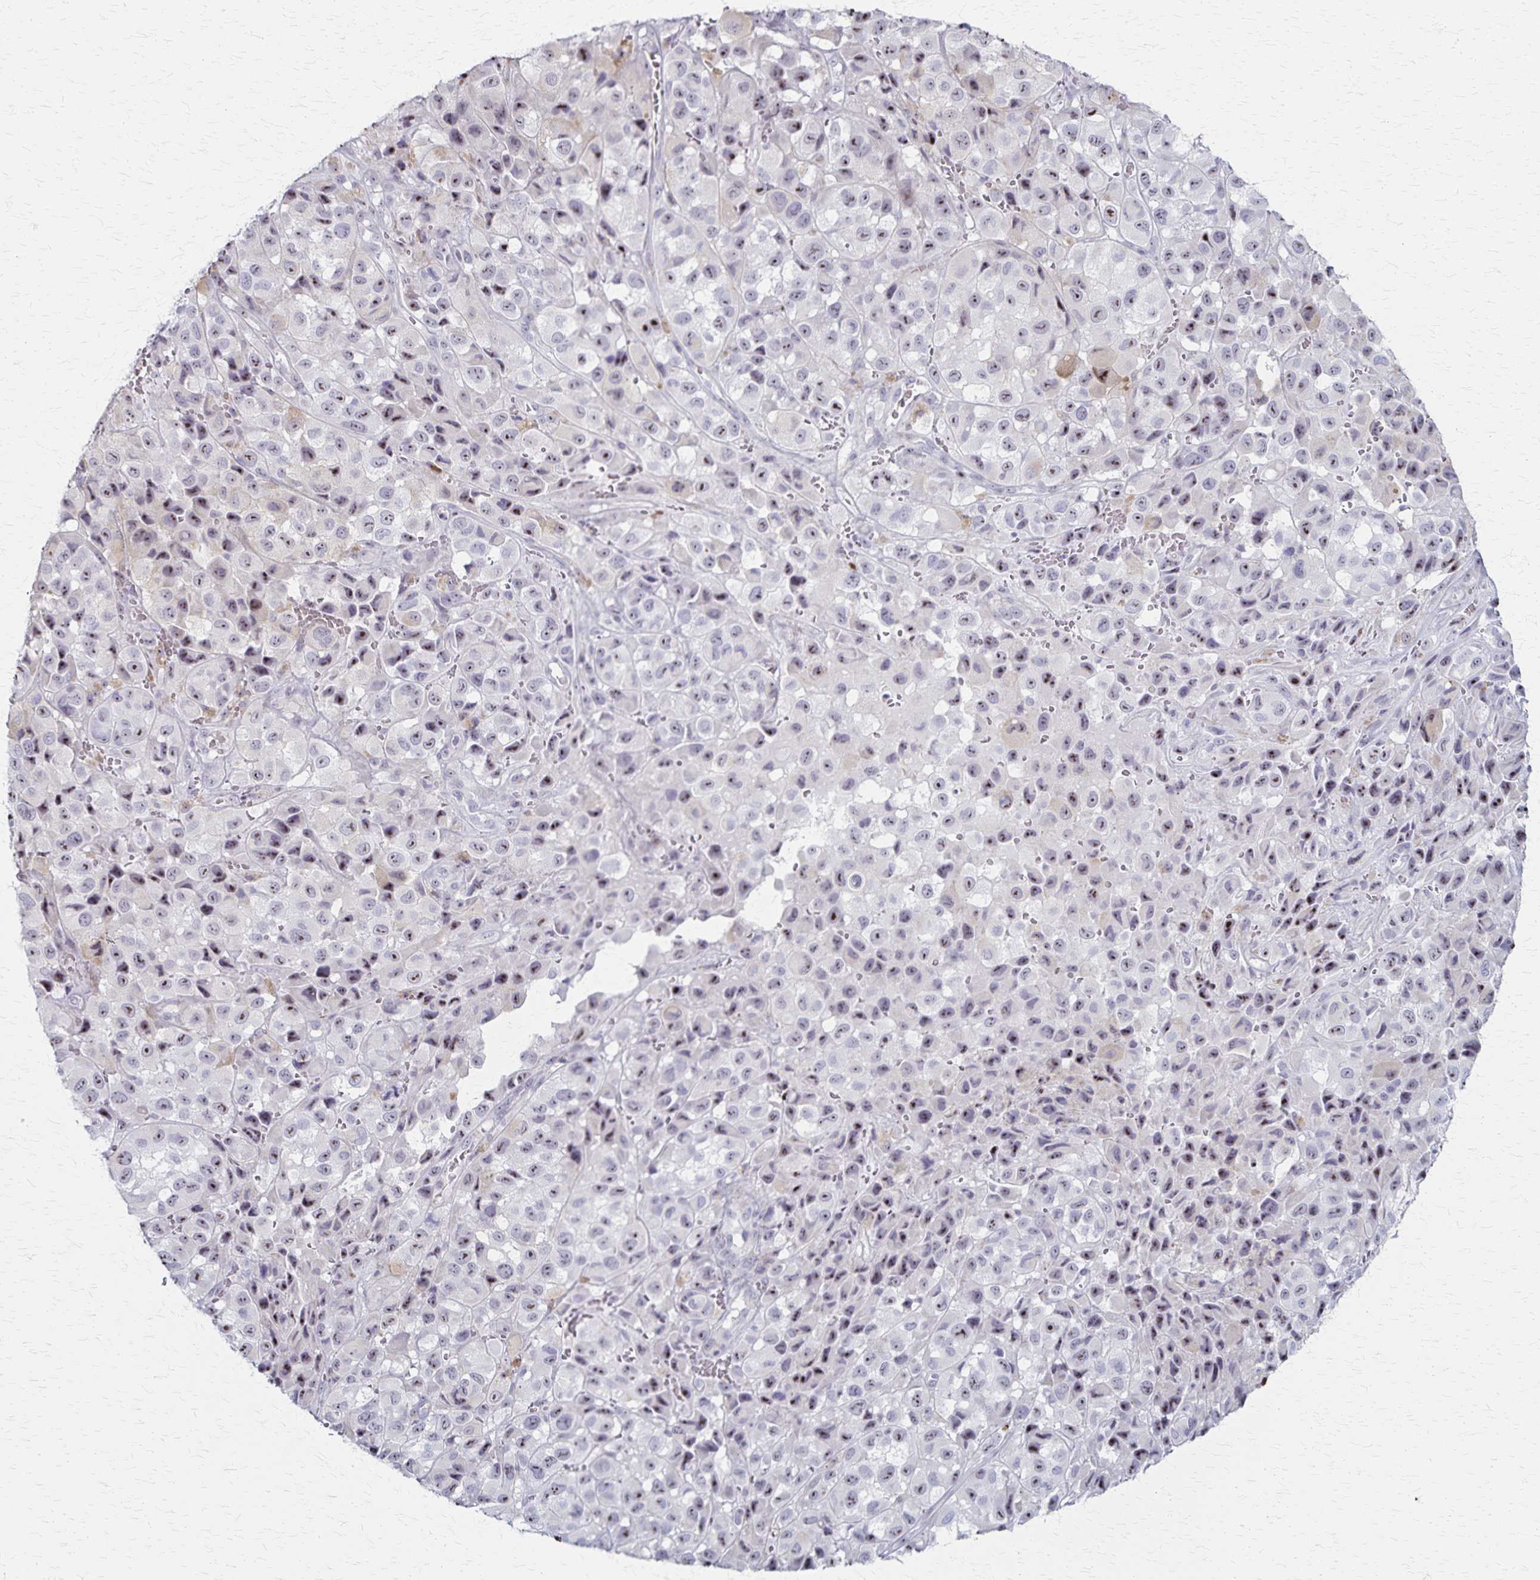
{"staining": {"intensity": "moderate", "quantity": ">75%", "location": "nuclear"}, "tissue": "melanoma", "cell_type": "Tumor cells", "image_type": "cancer", "snomed": [{"axis": "morphology", "description": "Malignant melanoma, NOS"}, {"axis": "topography", "description": "Skin"}], "caption": "DAB immunohistochemical staining of malignant melanoma exhibits moderate nuclear protein staining in about >75% of tumor cells.", "gene": "DLK2", "patient": {"sex": "male", "age": 93}}